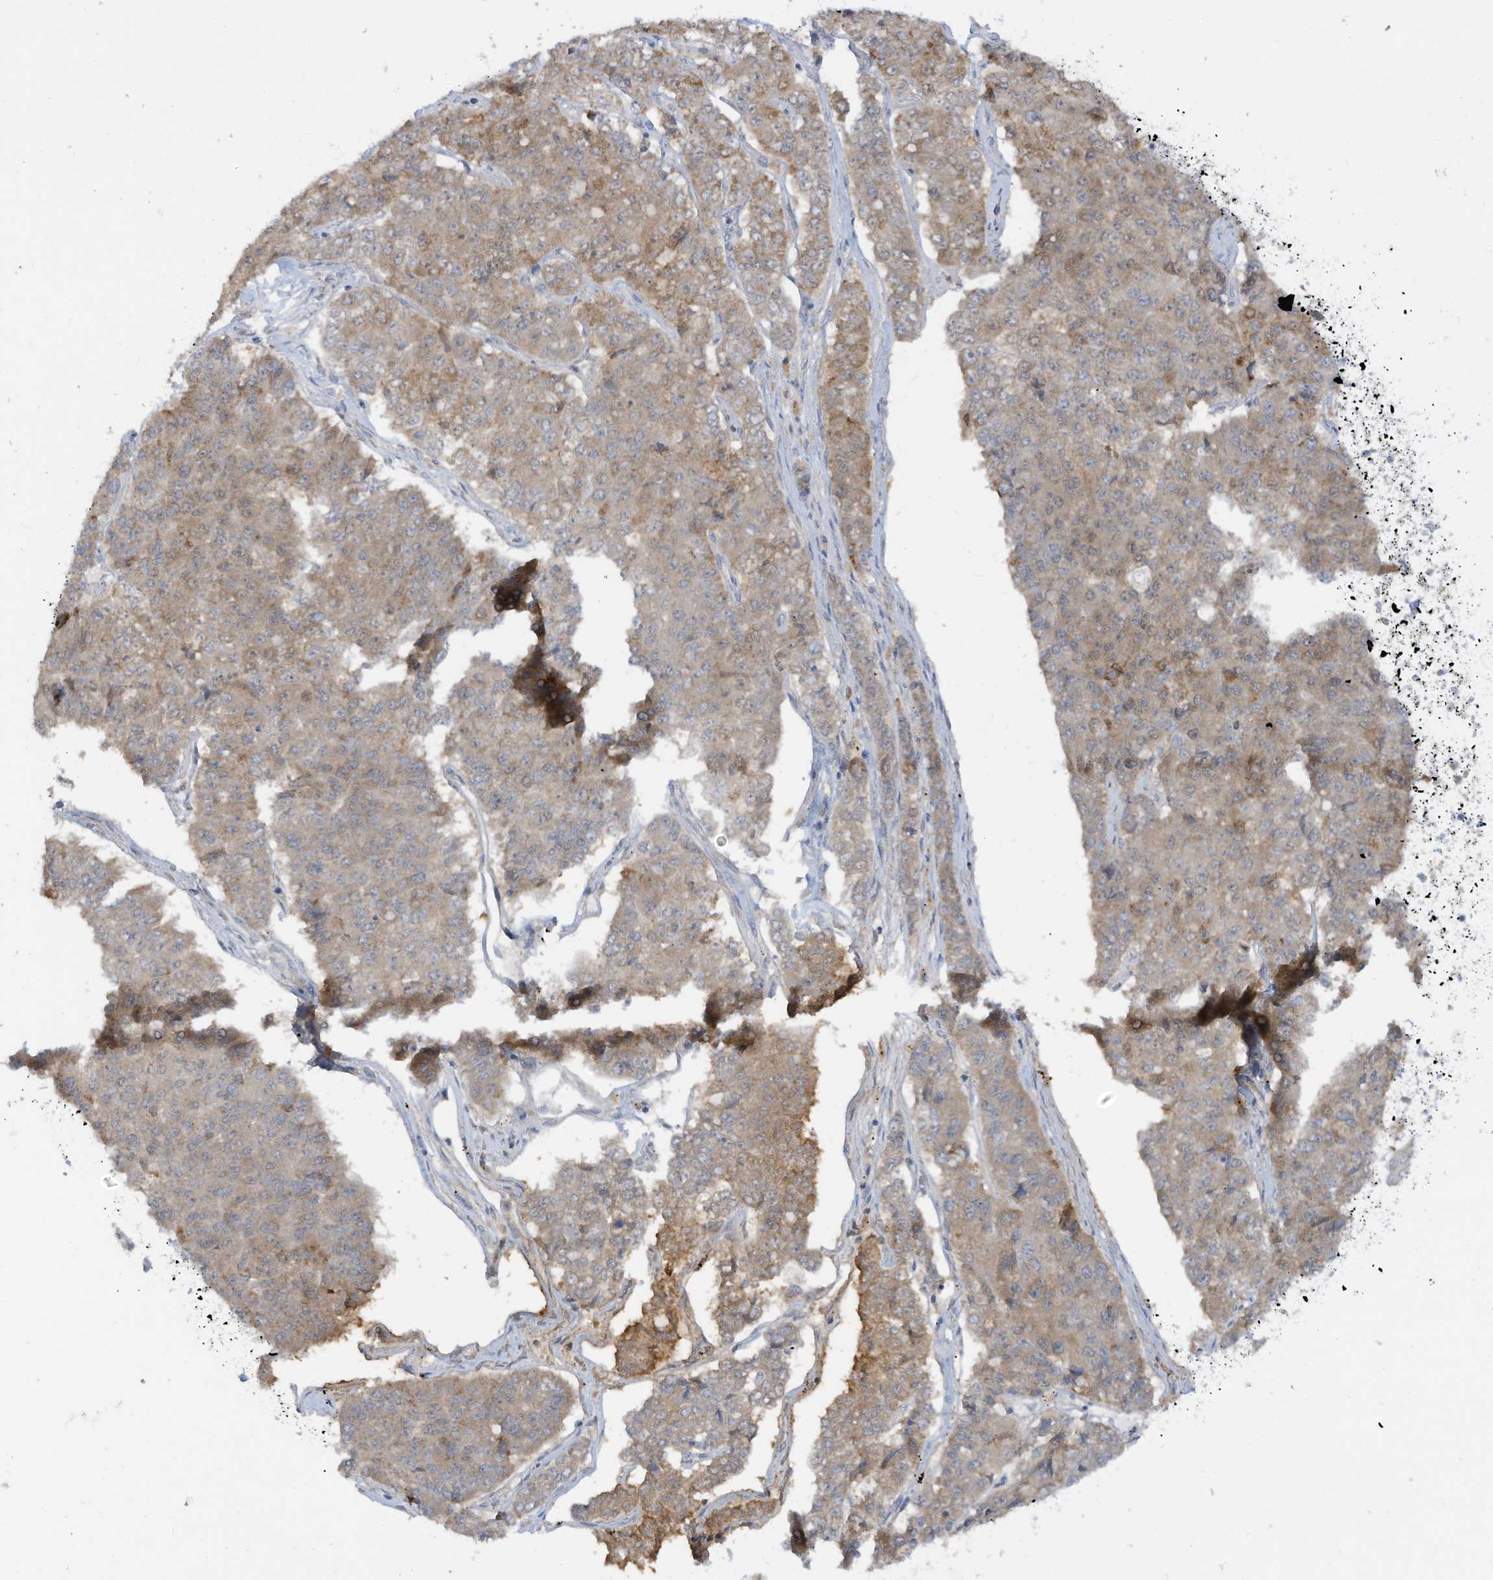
{"staining": {"intensity": "weak", "quantity": "25%-75%", "location": "cytoplasmic/membranous"}, "tissue": "pancreatic cancer", "cell_type": "Tumor cells", "image_type": "cancer", "snomed": [{"axis": "morphology", "description": "Adenocarcinoma, NOS"}, {"axis": "topography", "description": "Pancreas"}], "caption": "A histopathology image of pancreatic cancer stained for a protein demonstrates weak cytoplasmic/membranous brown staining in tumor cells.", "gene": "LRRN2", "patient": {"sex": "male", "age": 50}}